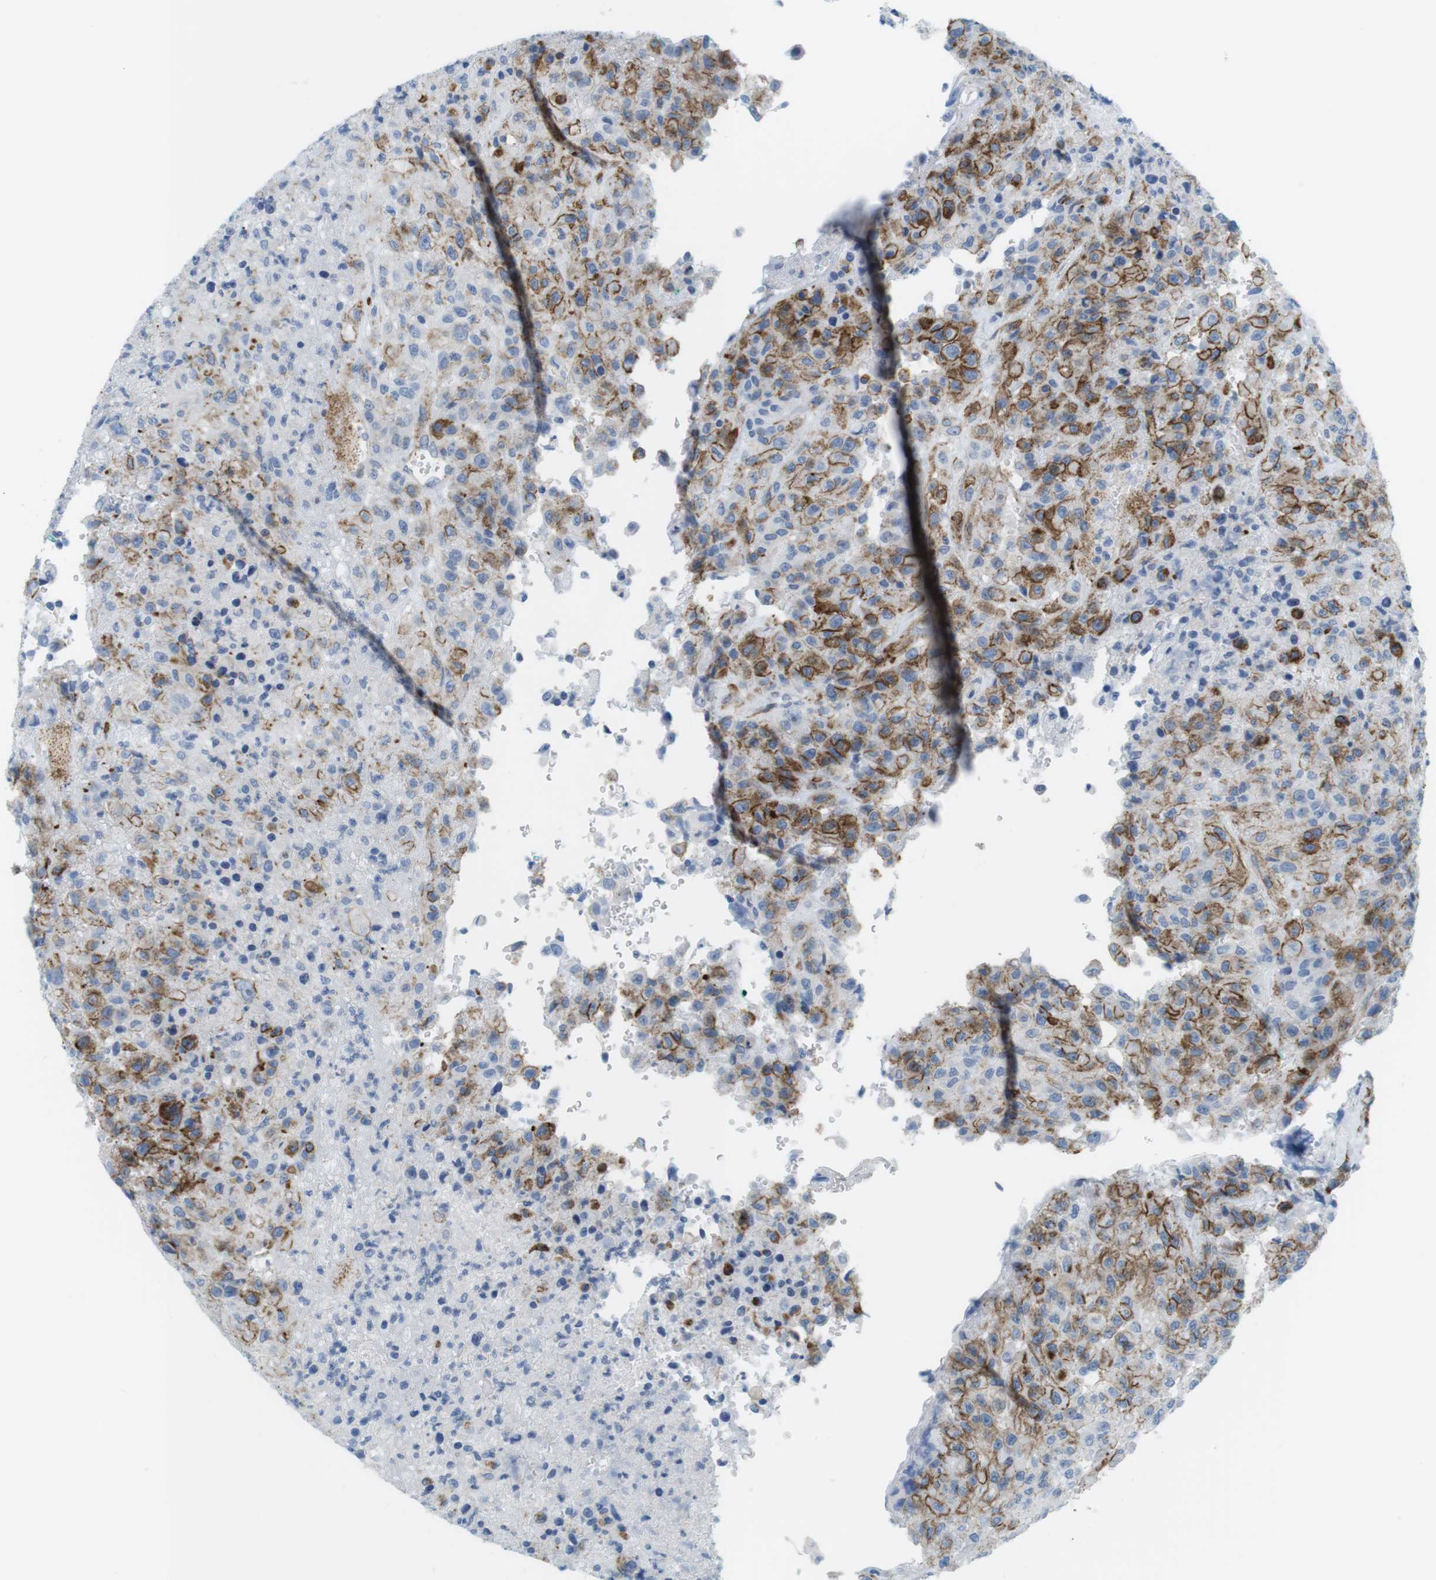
{"staining": {"intensity": "strong", "quantity": "25%-75%", "location": "cytoplasmic/membranous"}, "tissue": "urothelial cancer", "cell_type": "Tumor cells", "image_type": "cancer", "snomed": [{"axis": "morphology", "description": "Urothelial carcinoma, High grade"}, {"axis": "topography", "description": "Urinary bladder"}], "caption": "This is a micrograph of immunohistochemistry staining of urothelial carcinoma (high-grade), which shows strong staining in the cytoplasmic/membranous of tumor cells.", "gene": "MYH9", "patient": {"sex": "male", "age": 46}}